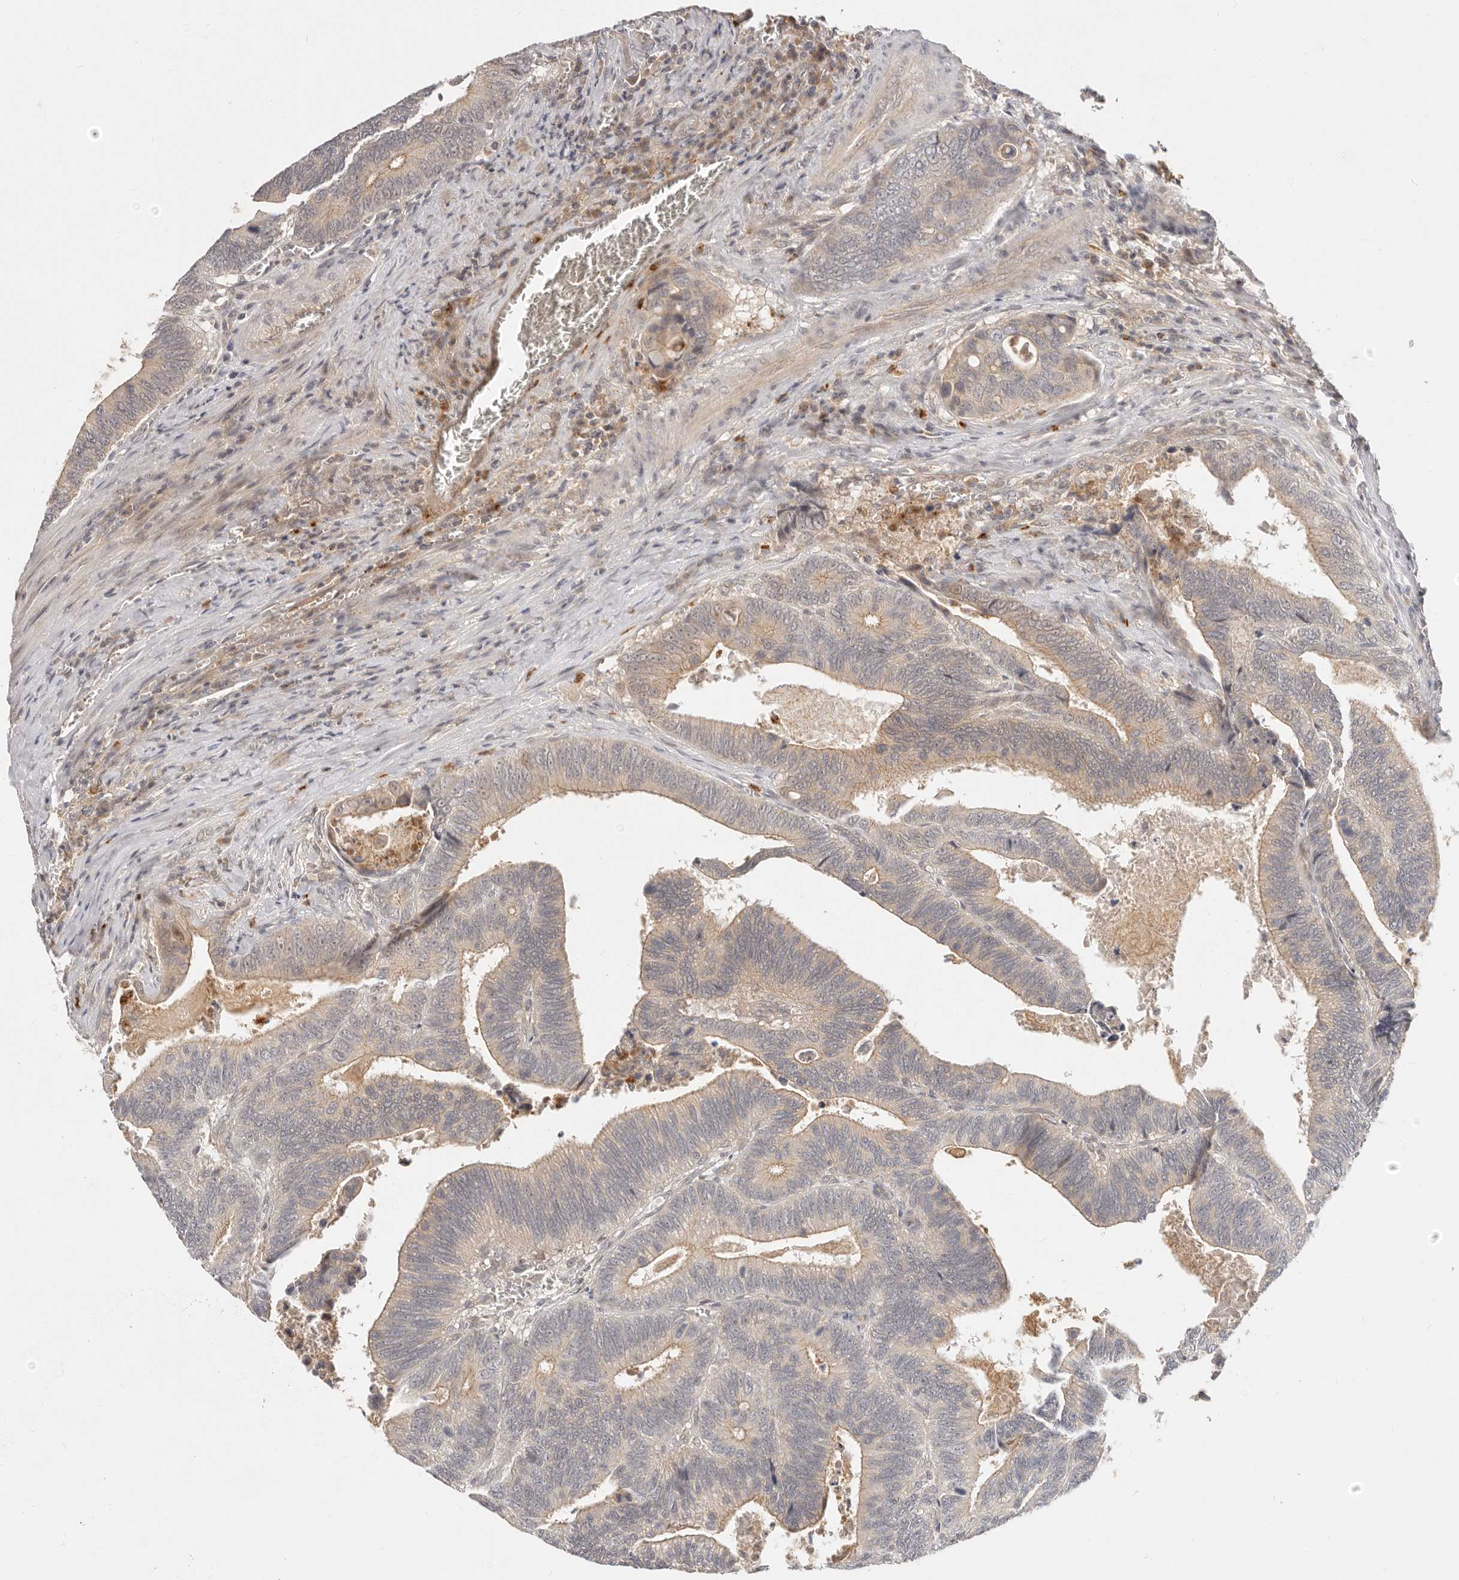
{"staining": {"intensity": "weak", "quantity": "25%-75%", "location": "cytoplasmic/membranous"}, "tissue": "colorectal cancer", "cell_type": "Tumor cells", "image_type": "cancer", "snomed": [{"axis": "morphology", "description": "Inflammation, NOS"}, {"axis": "morphology", "description": "Adenocarcinoma, NOS"}, {"axis": "topography", "description": "Colon"}], "caption": "This micrograph shows colorectal adenocarcinoma stained with immunohistochemistry (IHC) to label a protein in brown. The cytoplasmic/membranous of tumor cells show weak positivity for the protein. Nuclei are counter-stained blue.", "gene": "USP49", "patient": {"sex": "male", "age": 72}}